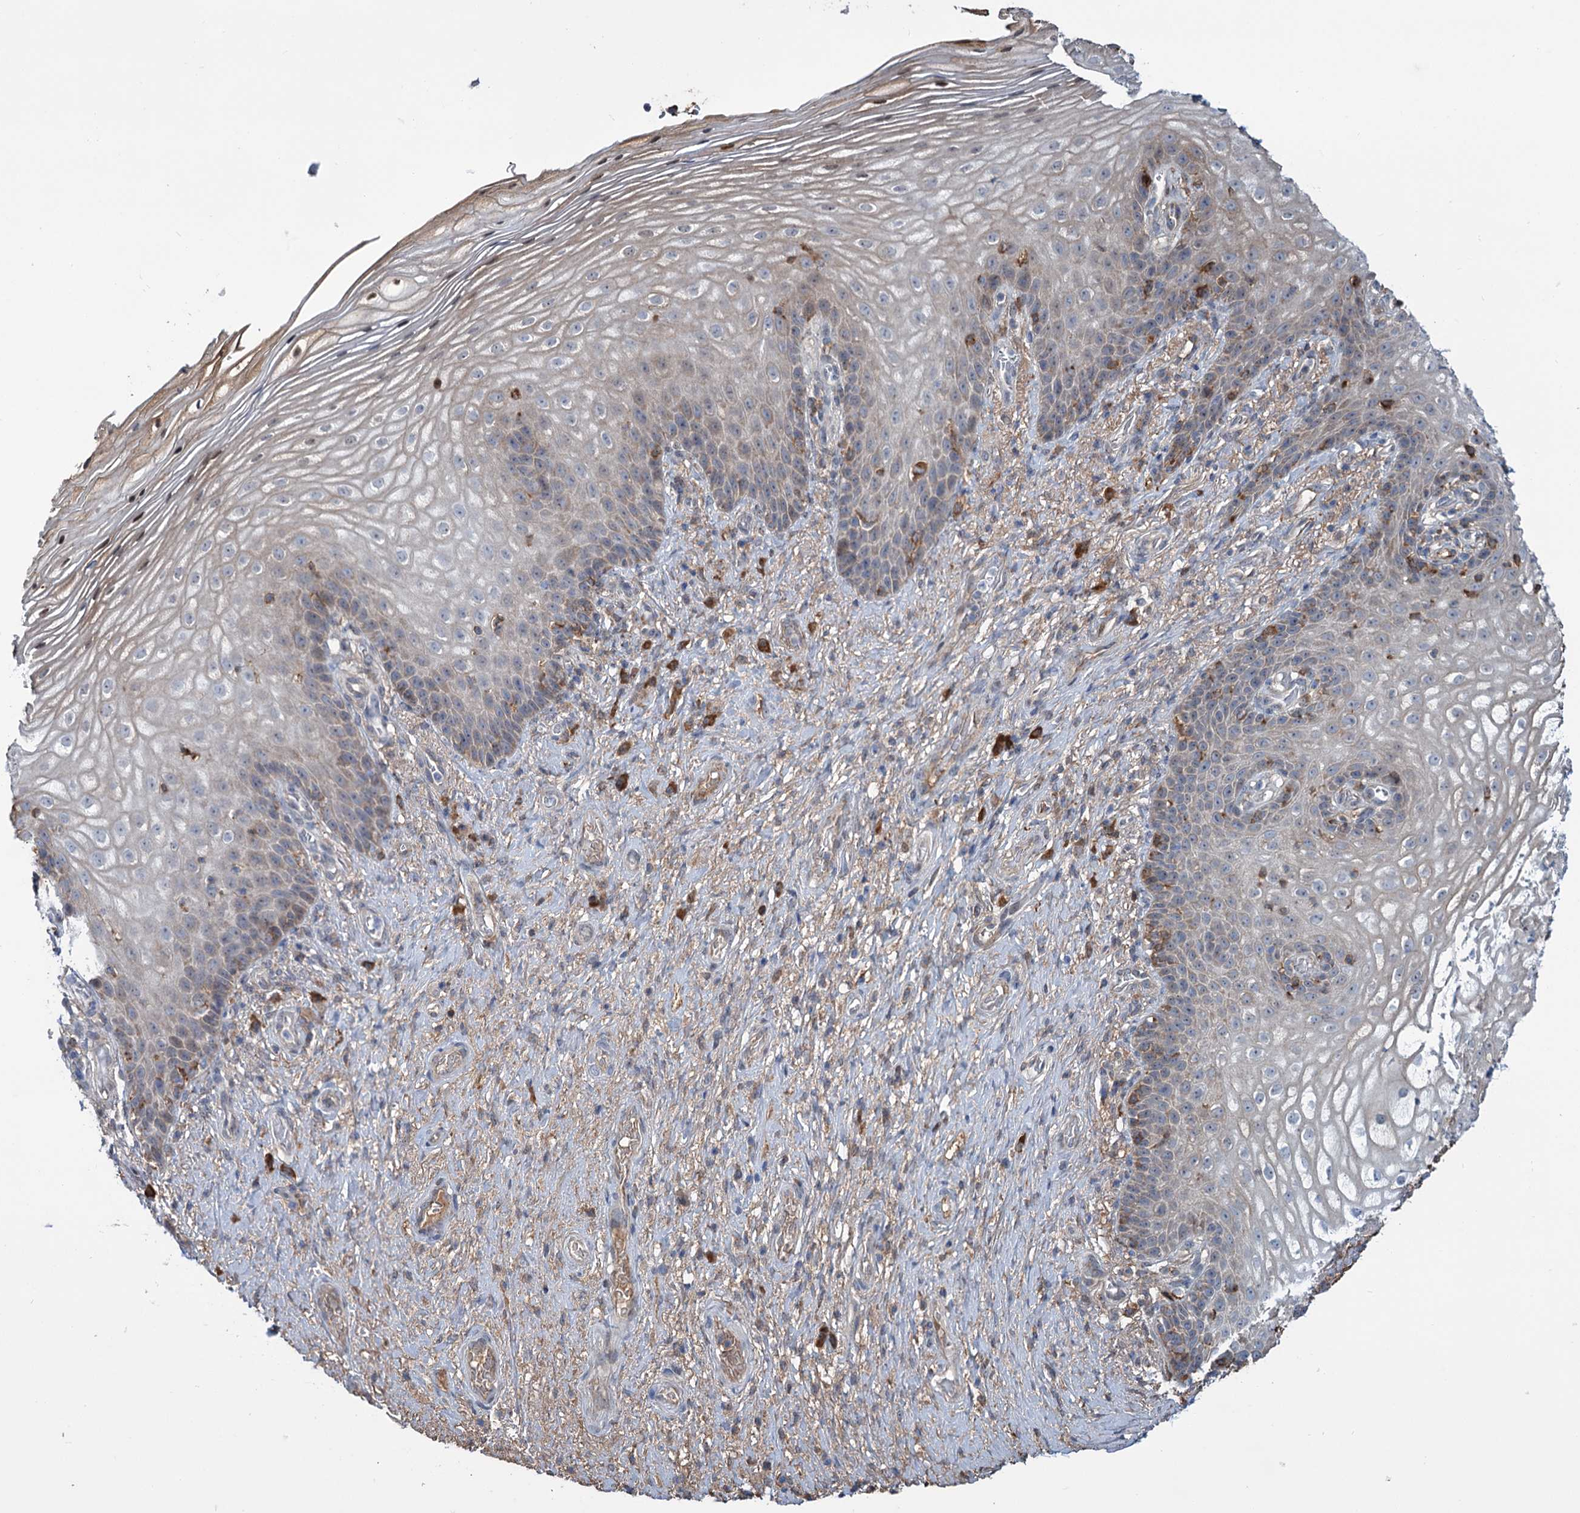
{"staining": {"intensity": "weak", "quantity": "<25%", "location": "cytoplasmic/membranous"}, "tissue": "vagina", "cell_type": "Squamous epithelial cells", "image_type": "normal", "snomed": [{"axis": "morphology", "description": "Normal tissue, NOS"}, {"axis": "topography", "description": "Vagina"}], "caption": "DAB (3,3'-diaminobenzidine) immunohistochemical staining of benign human vagina shows no significant expression in squamous epithelial cells. (Stains: DAB immunohistochemistry with hematoxylin counter stain, Microscopy: brightfield microscopy at high magnification).", "gene": "LPIN1", "patient": {"sex": "female", "age": 60}}